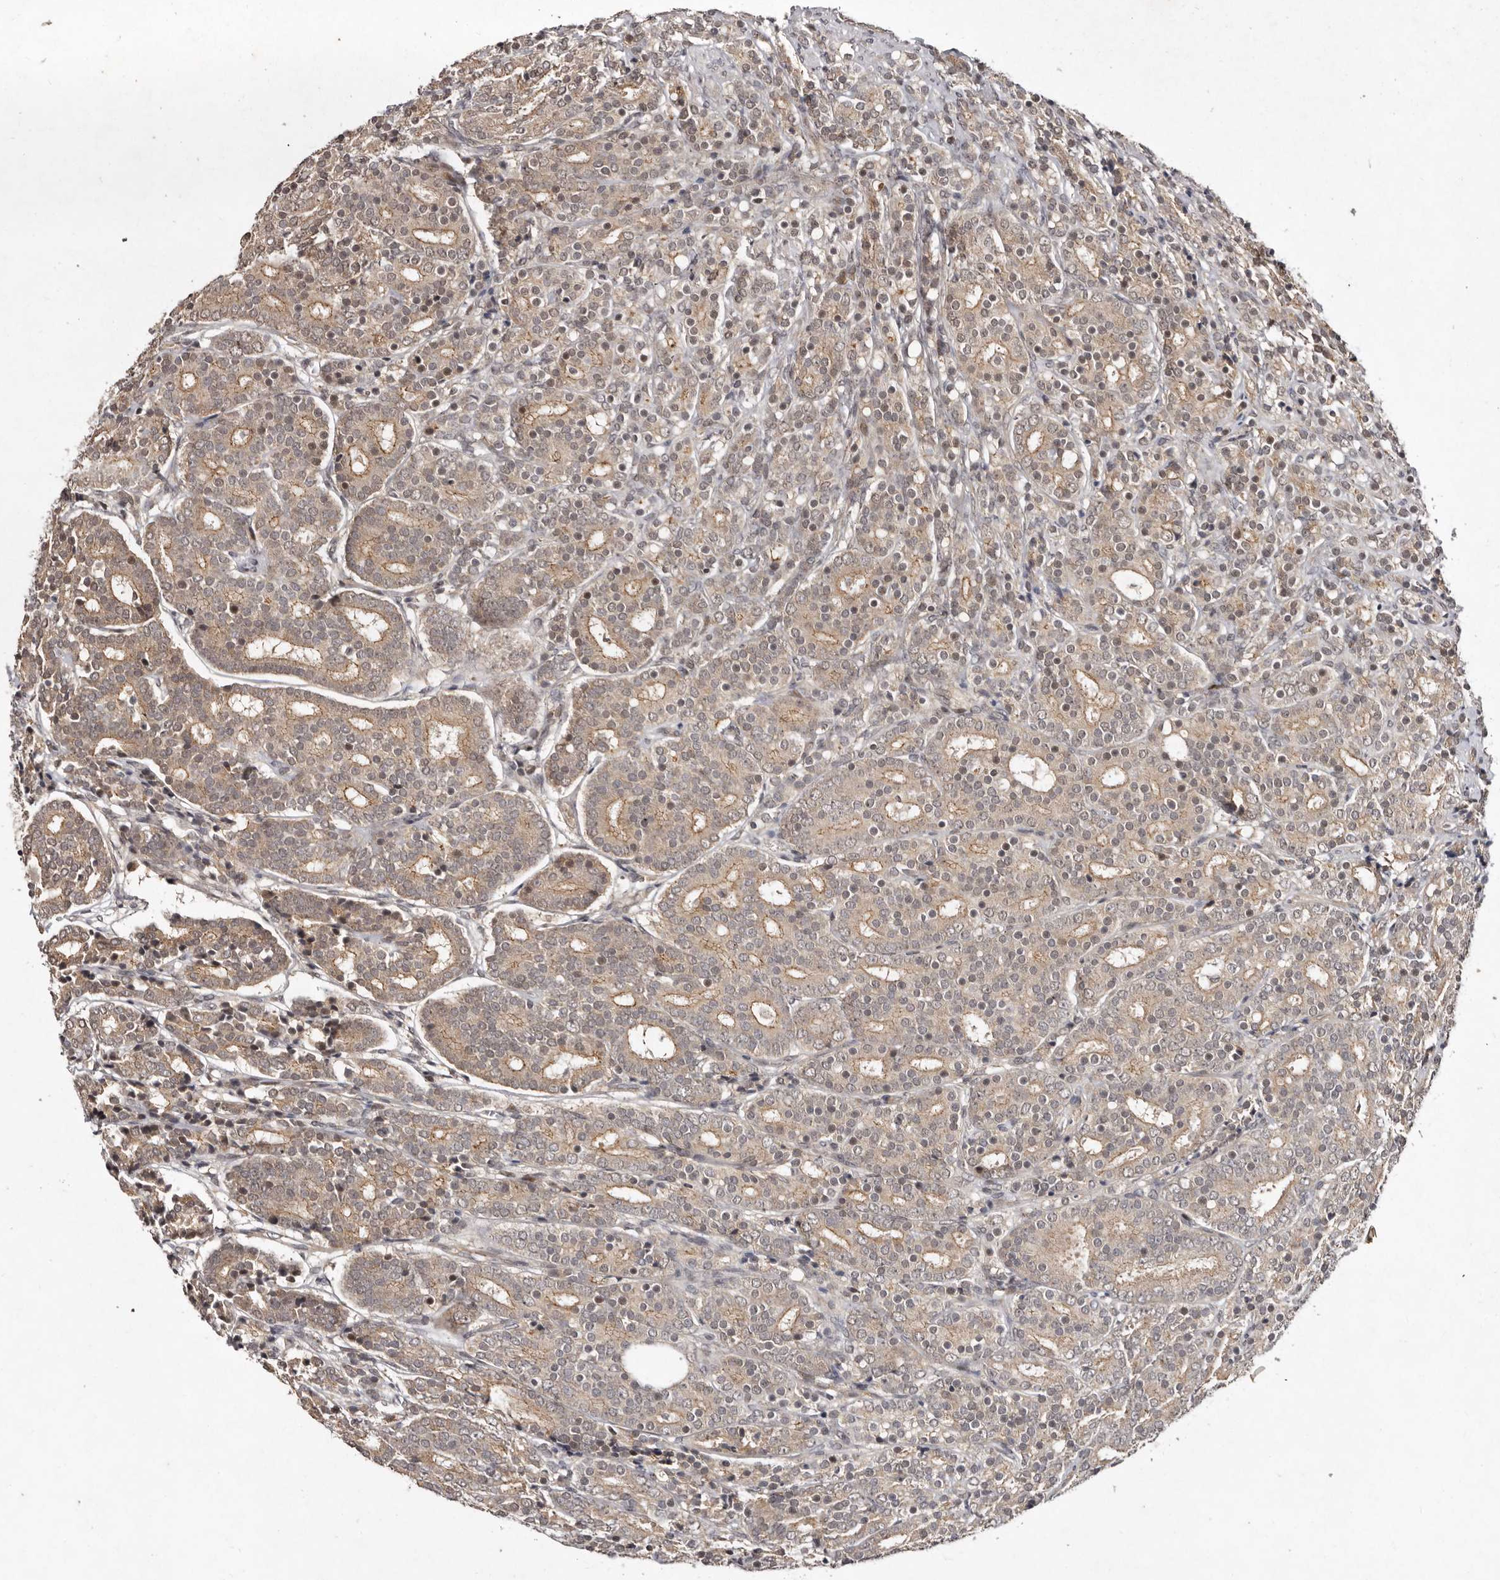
{"staining": {"intensity": "moderate", "quantity": ">75%", "location": "cytoplasmic/membranous,nuclear"}, "tissue": "prostate cancer", "cell_type": "Tumor cells", "image_type": "cancer", "snomed": [{"axis": "morphology", "description": "Adenocarcinoma, High grade"}, {"axis": "topography", "description": "Prostate"}], "caption": "Immunohistochemical staining of human prostate adenocarcinoma (high-grade) exhibits medium levels of moderate cytoplasmic/membranous and nuclear protein staining in about >75% of tumor cells.", "gene": "ABL1", "patient": {"sex": "male", "age": 62}}